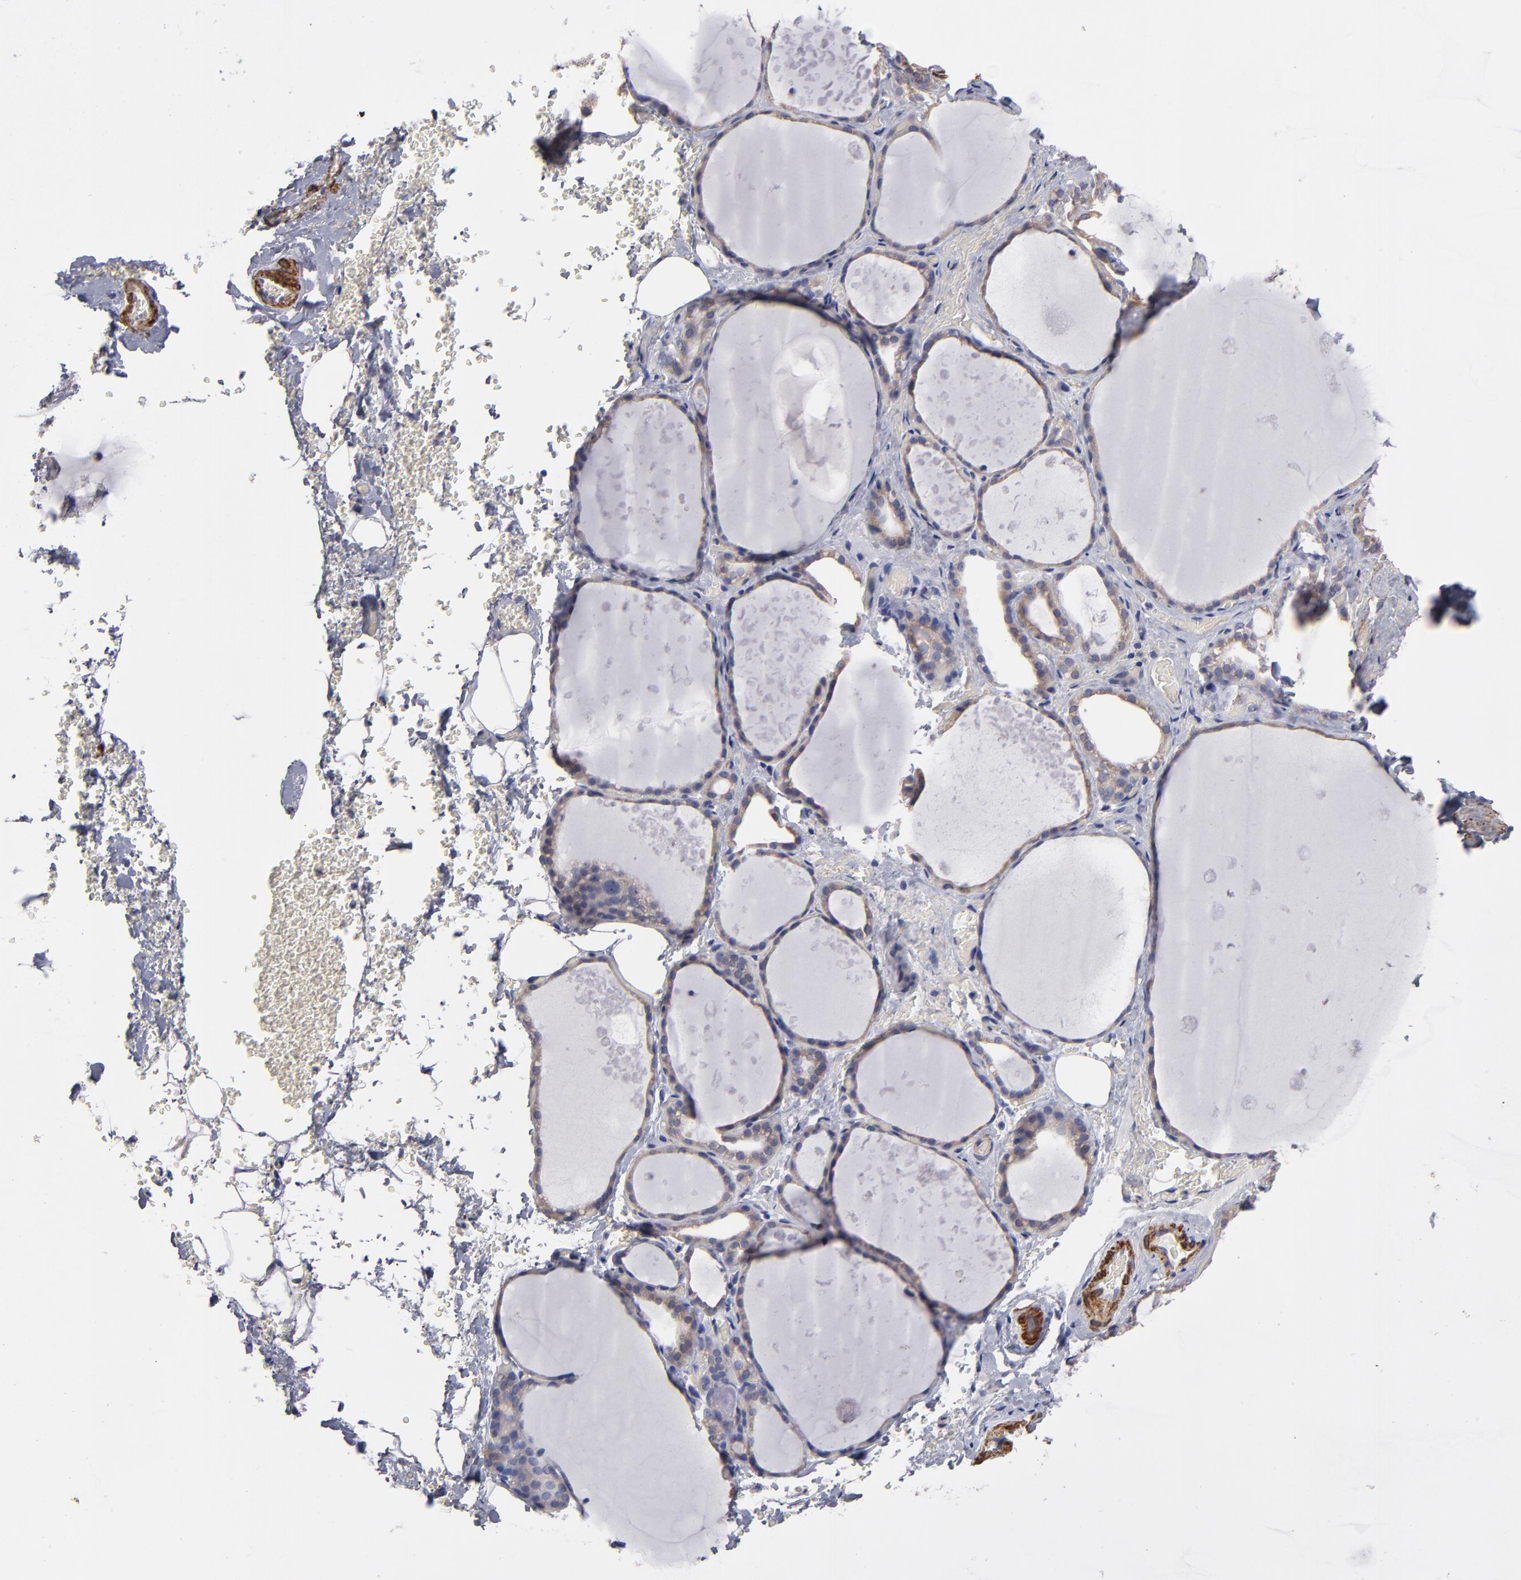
{"staining": {"intensity": "weak", "quantity": ">75%", "location": "cytoplasmic/membranous"}, "tissue": "thyroid gland", "cell_type": "Glandular cells", "image_type": "normal", "snomed": [{"axis": "morphology", "description": "Normal tissue, NOS"}, {"axis": "topography", "description": "Thyroid gland"}], "caption": "Immunohistochemical staining of normal thyroid gland reveals low levels of weak cytoplasmic/membranous staining in approximately >75% of glandular cells.", "gene": "SLMAP", "patient": {"sex": "male", "age": 61}}